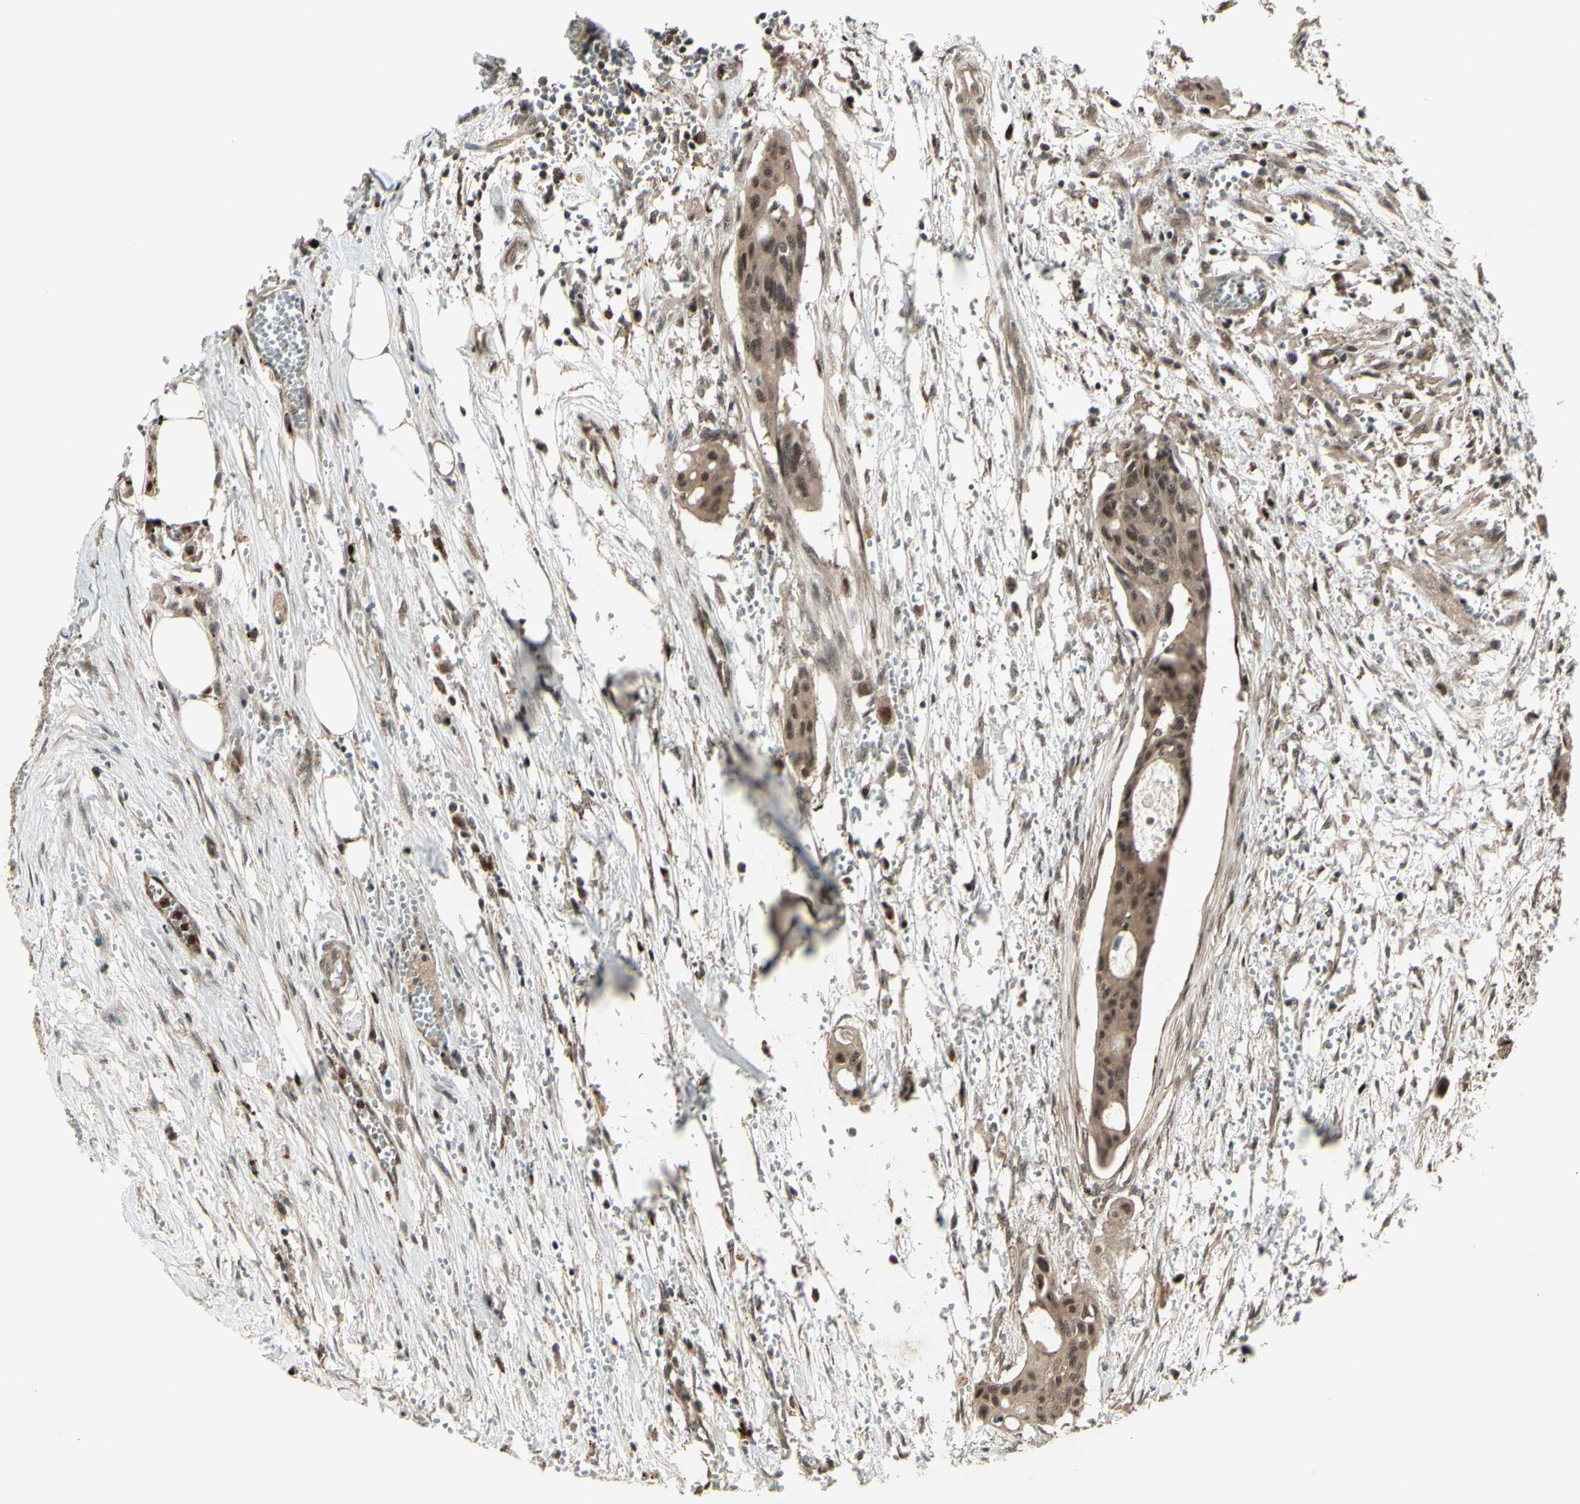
{"staining": {"intensity": "moderate", "quantity": ">75%", "location": "cytoplasmic/membranous,nuclear"}, "tissue": "colorectal cancer", "cell_type": "Tumor cells", "image_type": "cancer", "snomed": [{"axis": "morphology", "description": "Adenocarcinoma, NOS"}, {"axis": "topography", "description": "Colon"}], "caption": "About >75% of tumor cells in colorectal adenocarcinoma reveal moderate cytoplasmic/membranous and nuclear protein staining as visualized by brown immunohistochemical staining.", "gene": "MLF2", "patient": {"sex": "female", "age": 57}}